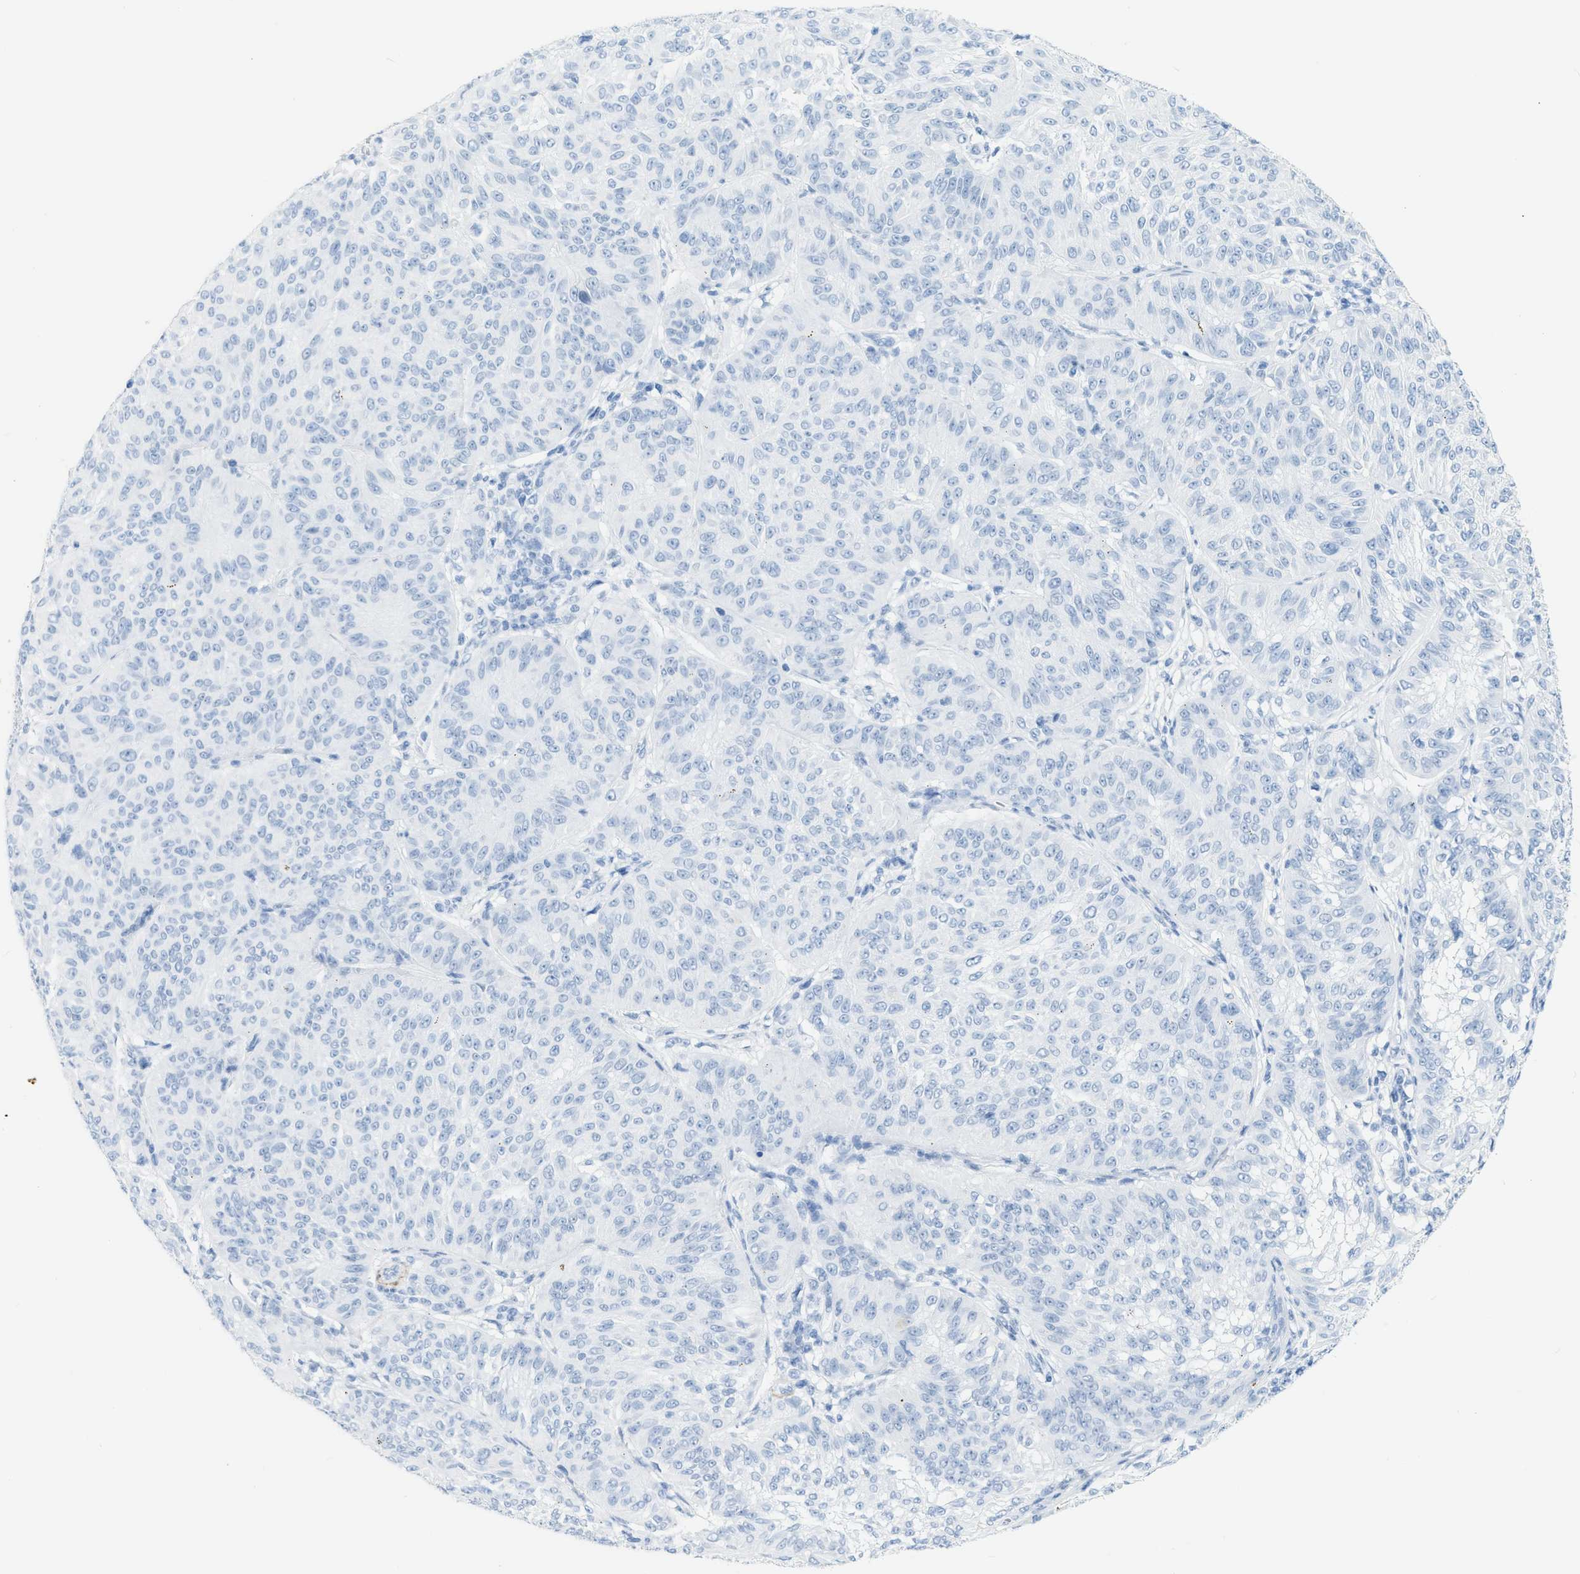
{"staining": {"intensity": "negative", "quantity": "none", "location": "none"}, "tissue": "melanoma", "cell_type": "Tumor cells", "image_type": "cancer", "snomed": [{"axis": "morphology", "description": "Malignant melanoma, NOS"}, {"axis": "topography", "description": "Skin"}], "caption": "DAB (3,3'-diaminobenzidine) immunohistochemical staining of human melanoma demonstrates no significant staining in tumor cells.", "gene": "DES", "patient": {"sex": "female", "age": 72}}